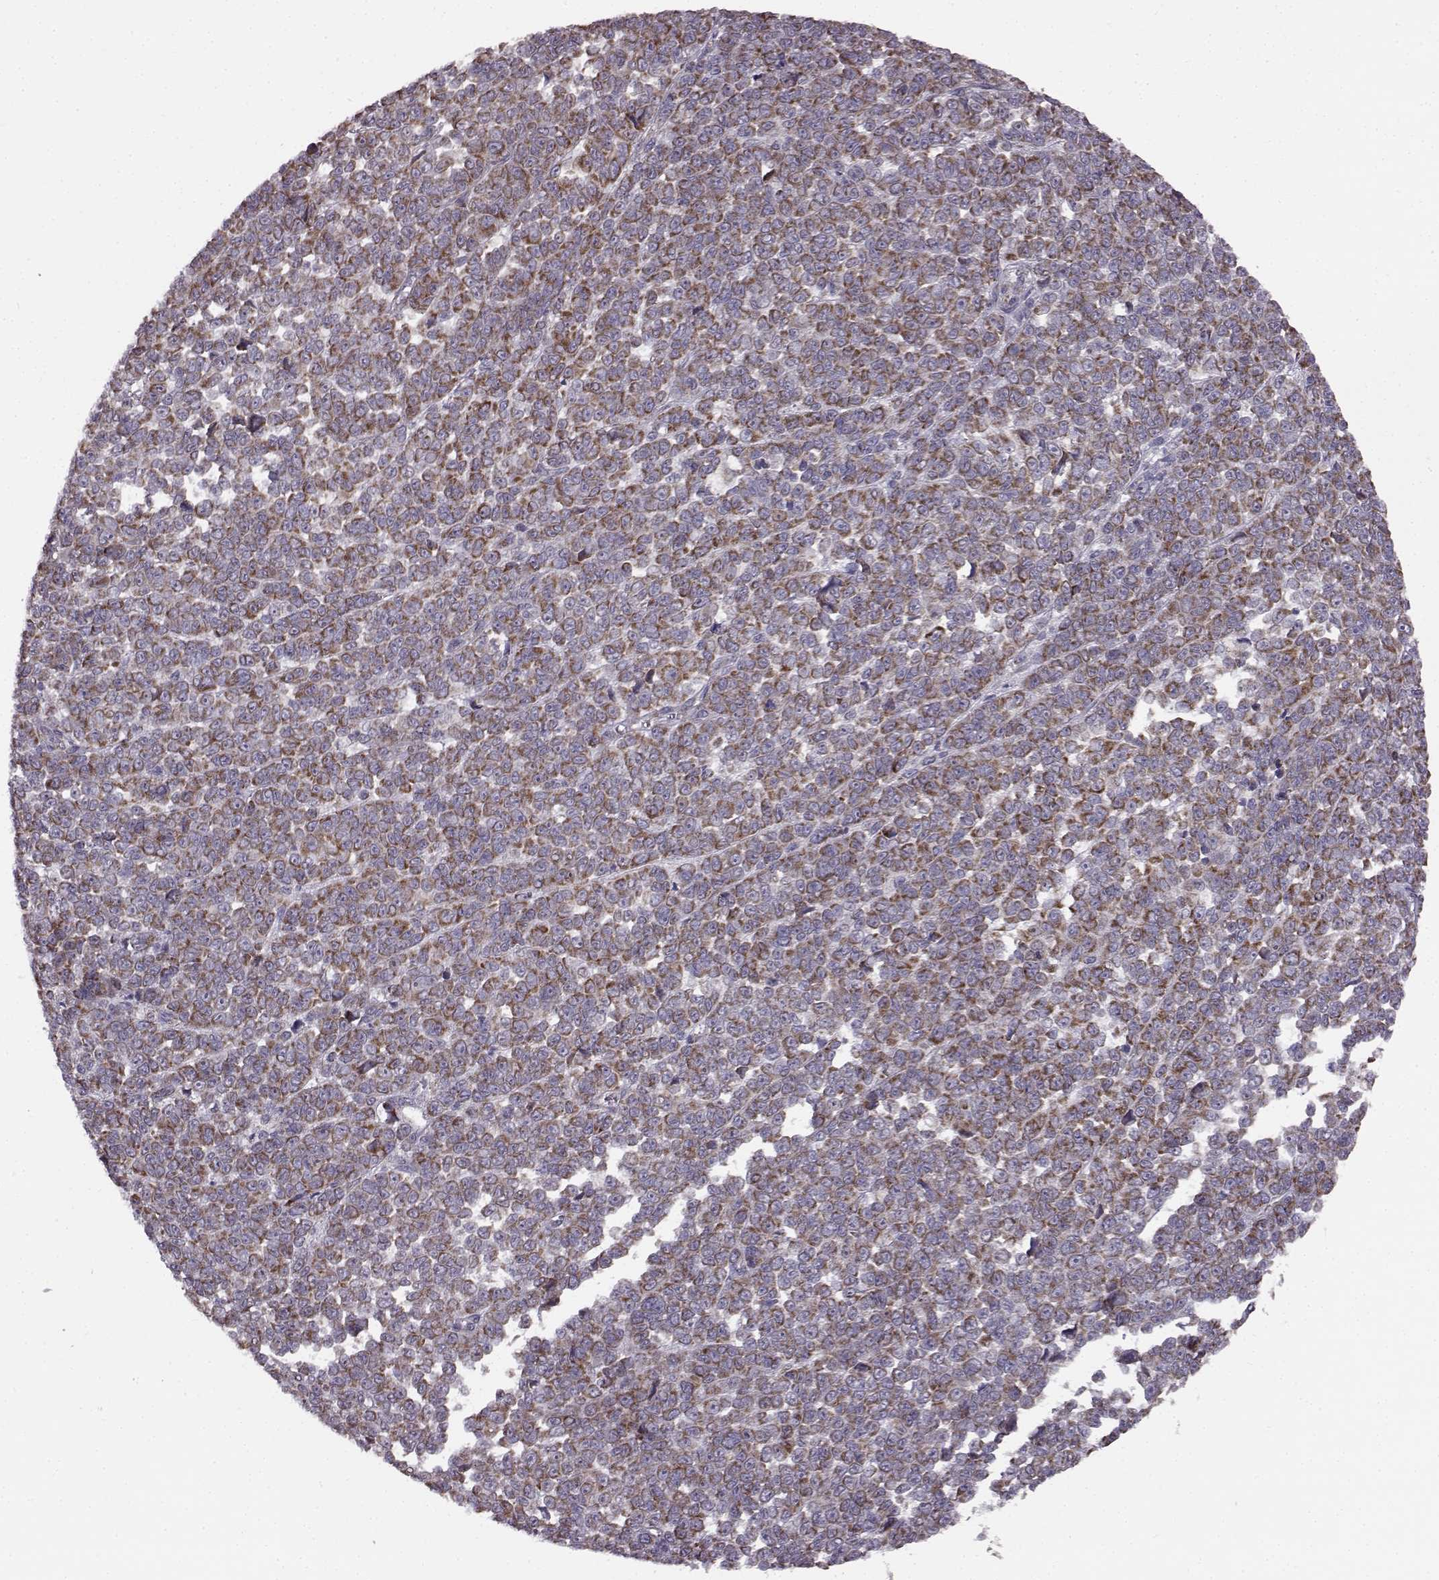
{"staining": {"intensity": "strong", "quantity": ">75%", "location": "cytoplasmic/membranous"}, "tissue": "melanoma", "cell_type": "Tumor cells", "image_type": "cancer", "snomed": [{"axis": "morphology", "description": "Malignant melanoma, NOS"}, {"axis": "topography", "description": "Skin"}], "caption": "Immunohistochemical staining of human malignant melanoma exhibits high levels of strong cytoplasmic/membranous expression in about >75% of tumor cells. The protein of interest is shown in brown color, while the nuclei are stained blue.", "gene": "FAM8A1", "patient": {"sex": "female", "age": 95}}